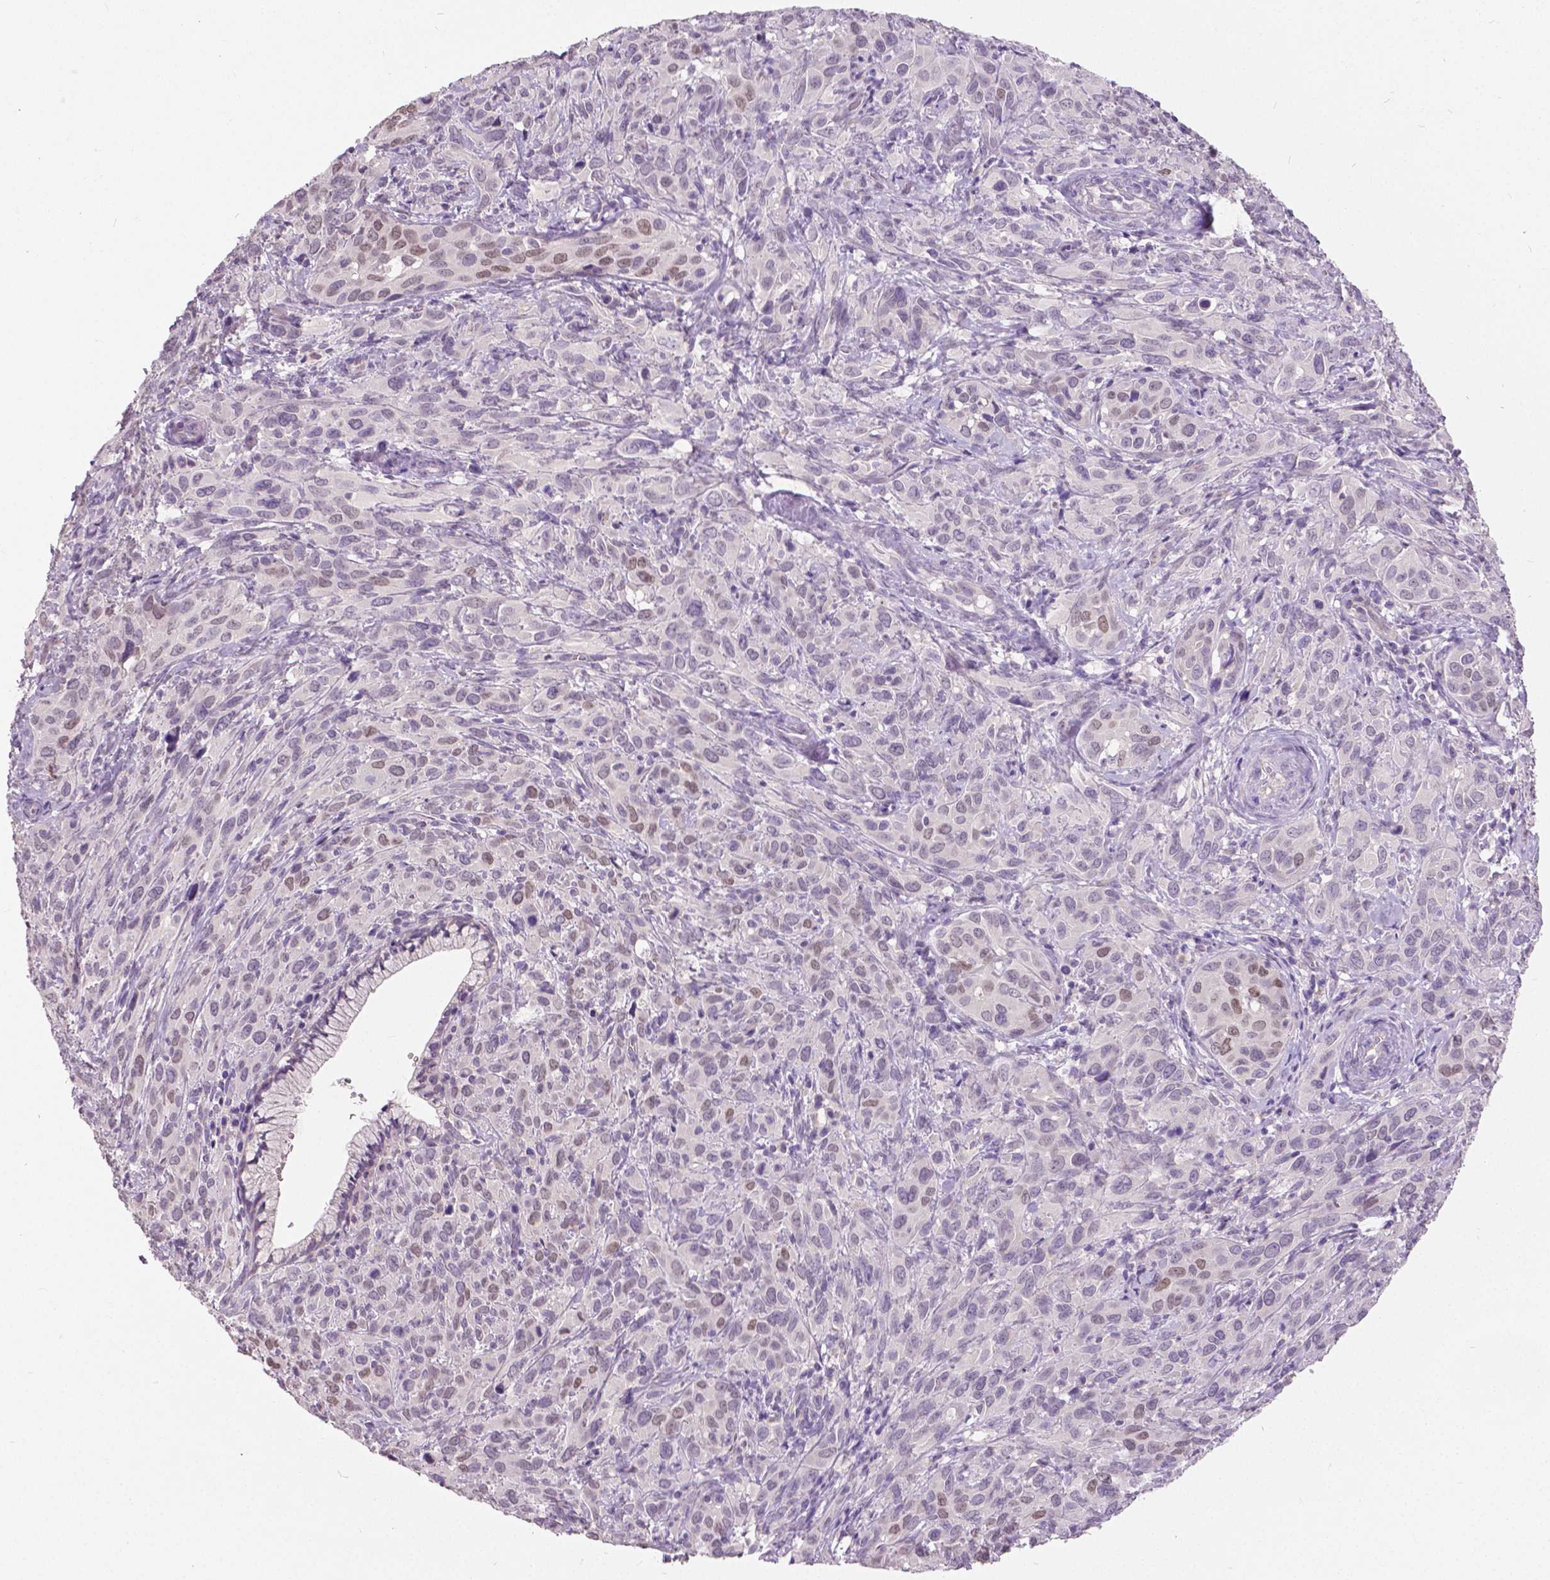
{"staining": {"intensity": "weak", "quantity": "<25%", "location": "nuclear"}, "tissue": "cervical cancer", "cell_type": "Tumor cells", "image_type": "cancer", "snomed": [{"axis": "morphology", "description": "Squamous cell carcinoma, NOS"}, {"axis": "topography", "description": "Cervix"}], "caption": "Photomicrograph shows no protein expression in tumor cells of cervical cancer tissue.", "gene": "FOXA1", "patient": {"sex": "female", "age": 51}}